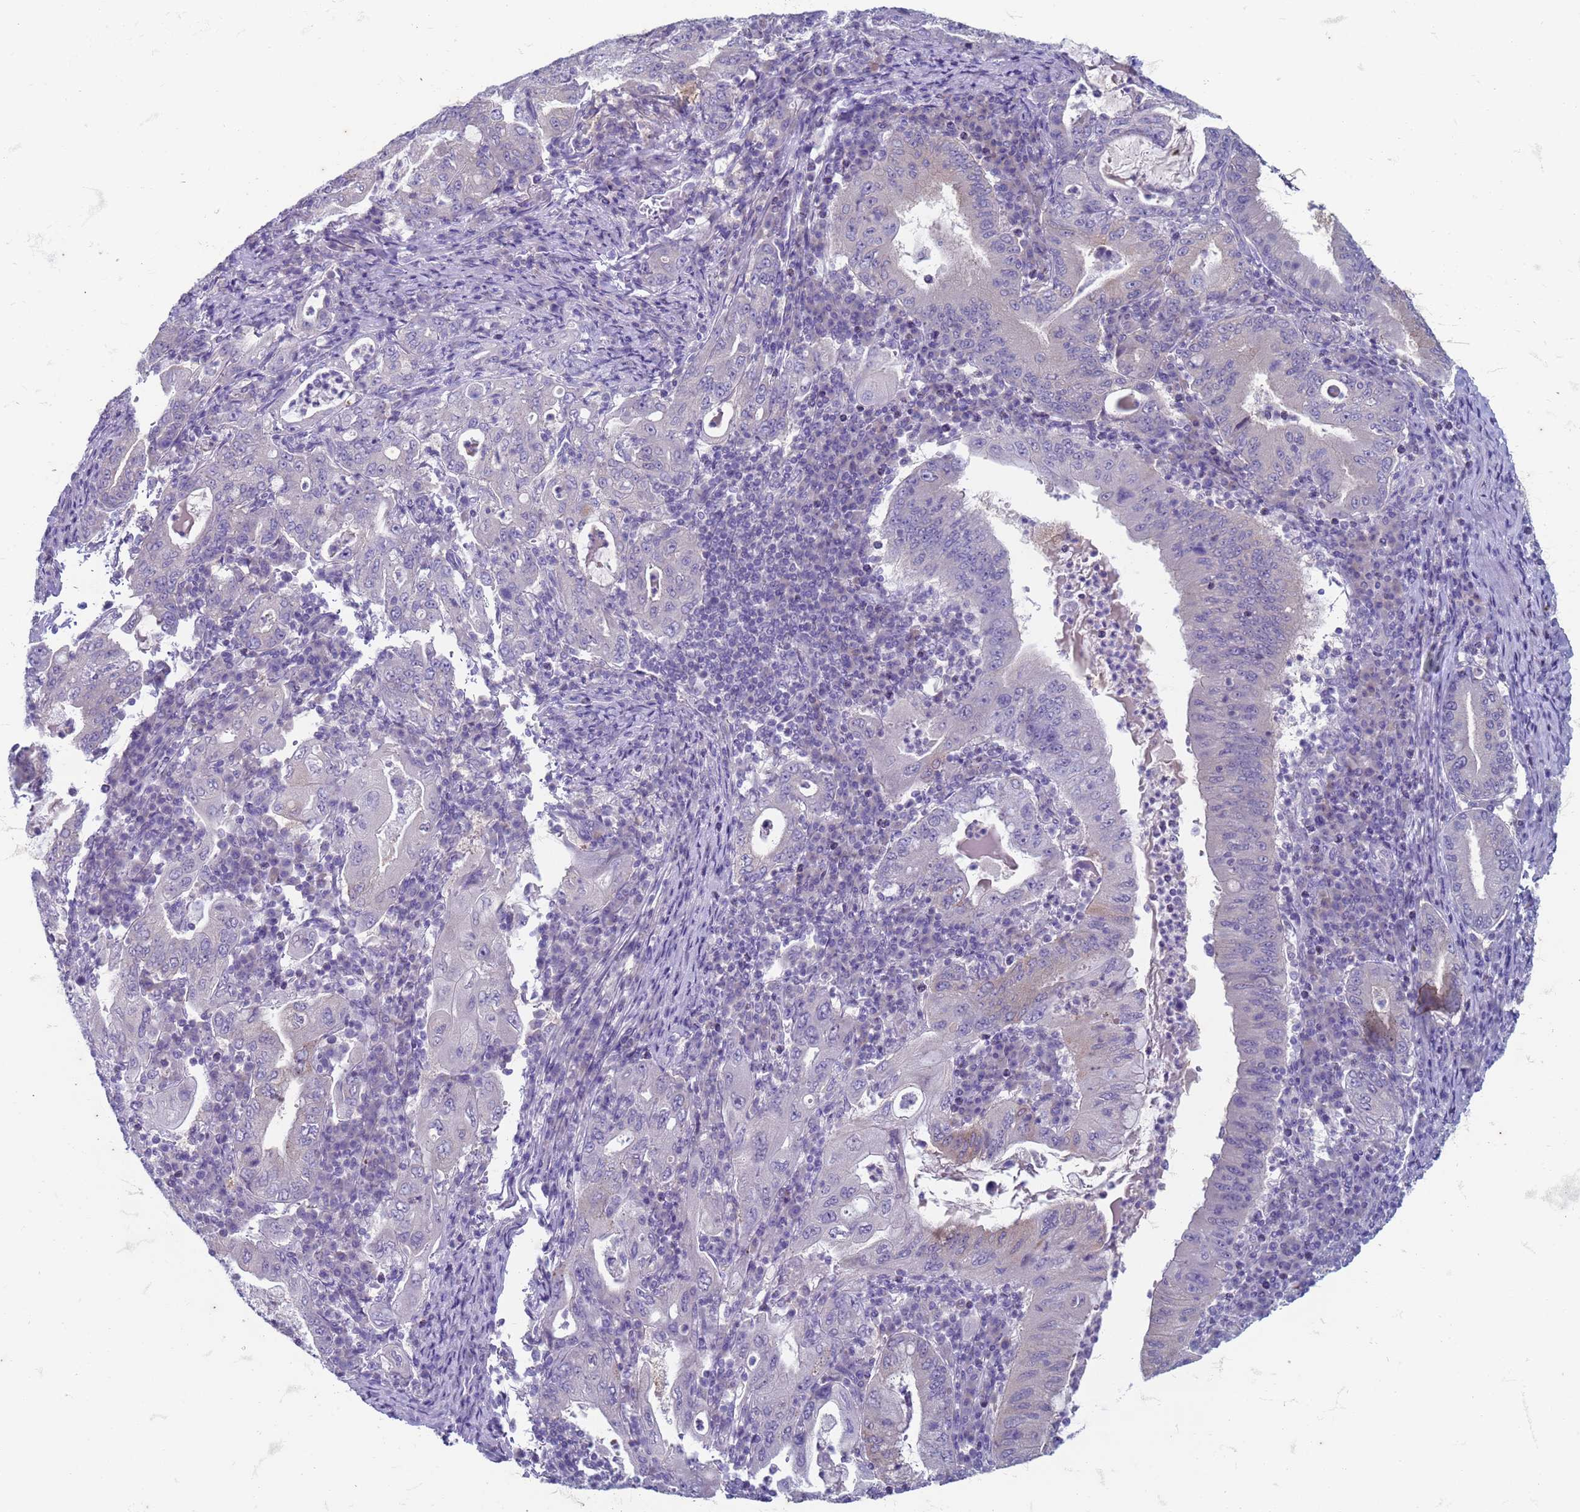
{"staining": {"intensity": "negative", "quantity": "none", "location": "none"}, "tissue": "stomach cancer", "cell_type": "Tumor cells", "image_type": "cancer", "snomed": [{"axis": "morphology", "description": "Normal tissue, NOS"}, {"axis": "morphology", "description": "Adenocarcinoma, NOS"}, {"axis": "topography", "description": "Esophagus"}, {"axis": "topography", "description": "Stomach, upper"}, {"axis": "topography", "description": "Peripheral nerve tissue"}], "caption": "DAB immunohistochemical staining of human stomach adenocarcinoma displays no significant staining in tumor cells.", "gene": "SUCO", "patient": {"sex": "male", "age": 62}}